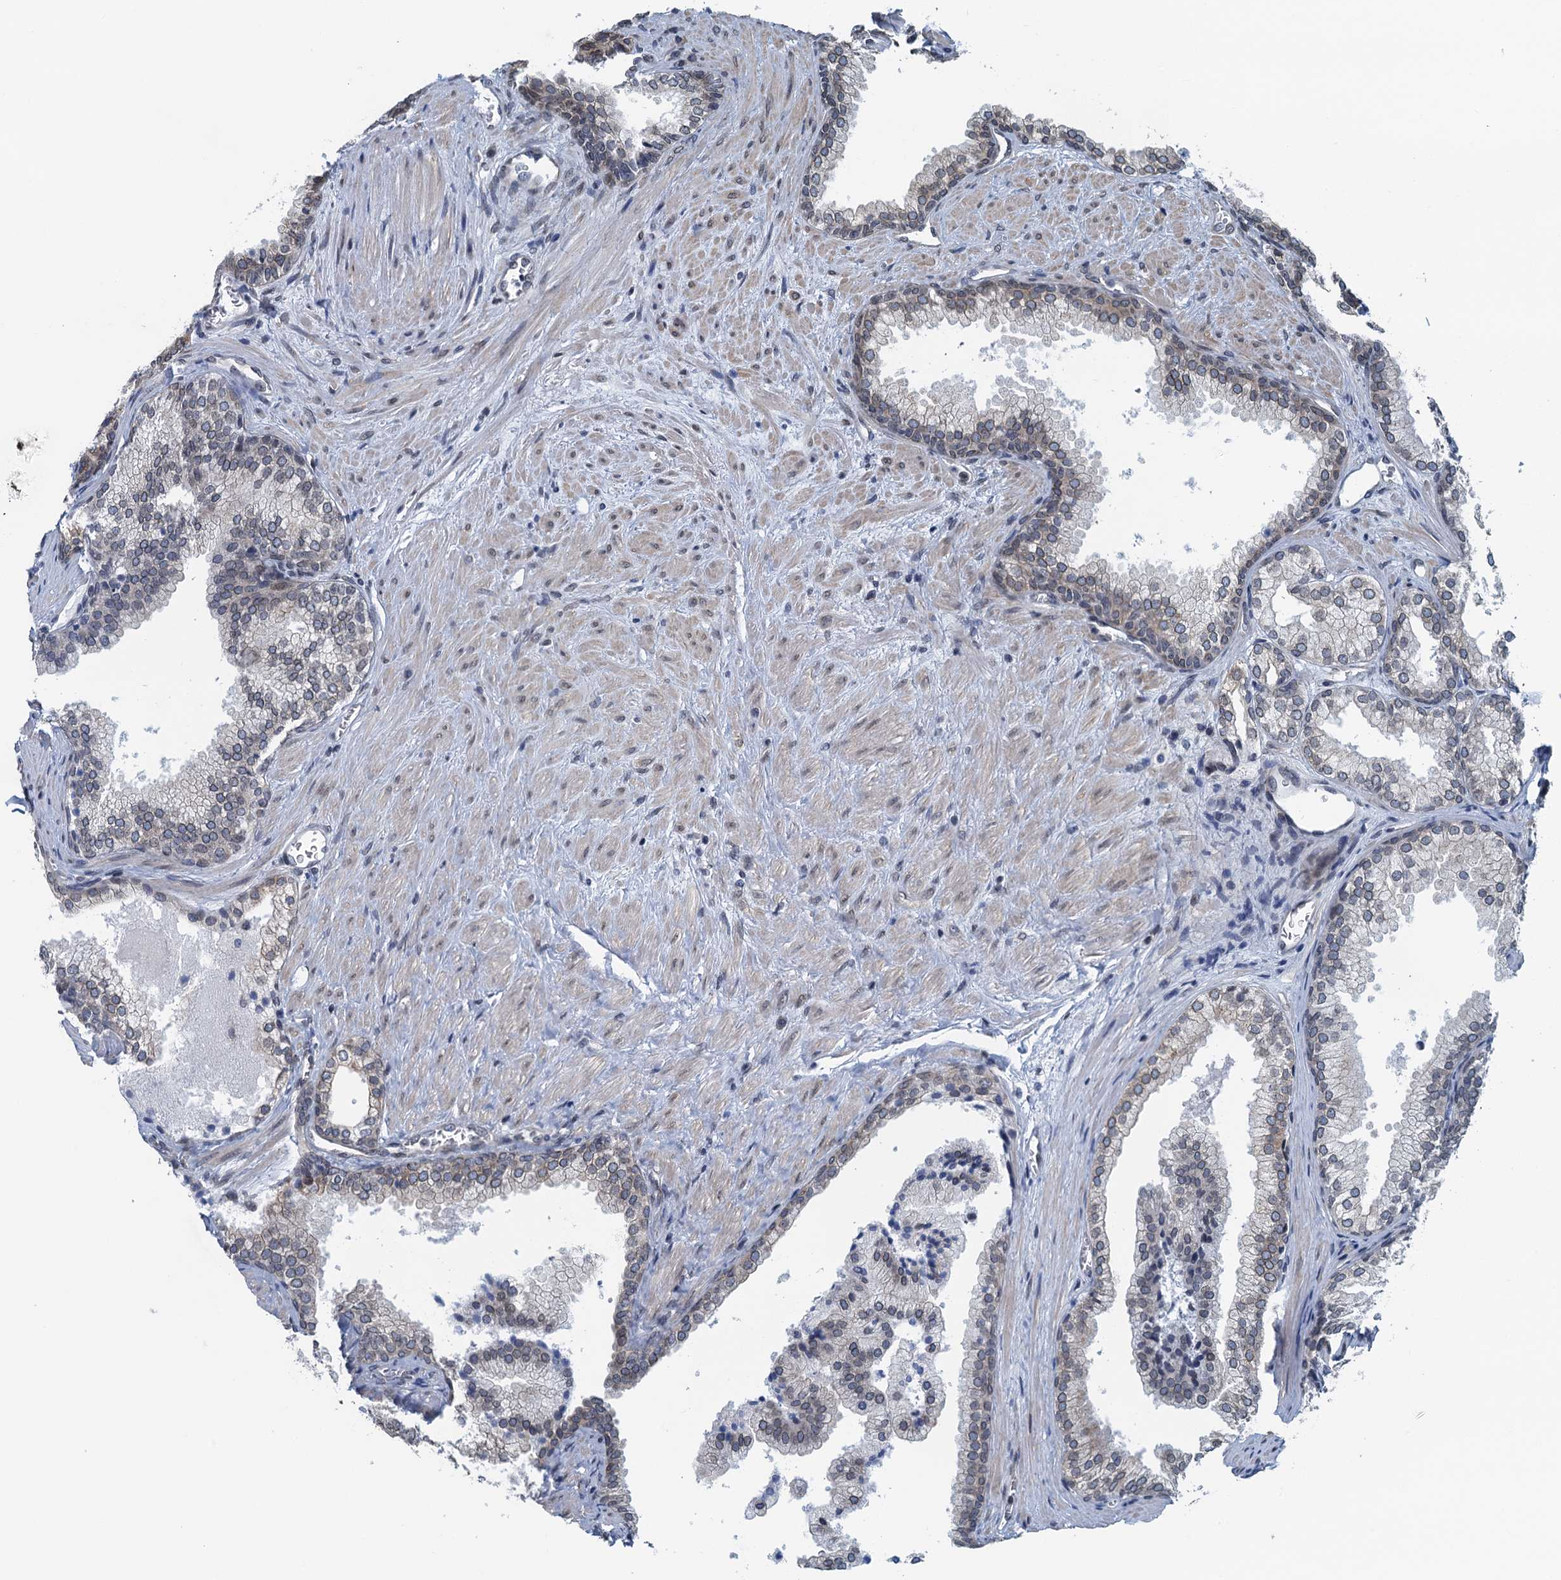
{"staining": {"intensity": "weak", "quantity": "25%-75%", "location": "cytoplasmic/membranous,nuclear"}, "tissue": "prostate", "cell_type": "Glandular cells", "image_type": "normal", "snomed": [{"axis": "morphology", "description": "Normal tissue, NOS"}, {"axis": "topography", "description": "Prostate"}], "caption": "A low amount of weak cytoplasmic/membranous,nuclear staining is appreciated in approximately 25%-75% of glandular cells in normal prostate.", "gene": "CCDC34", "patient": {"sex": "male", "age": 76}}